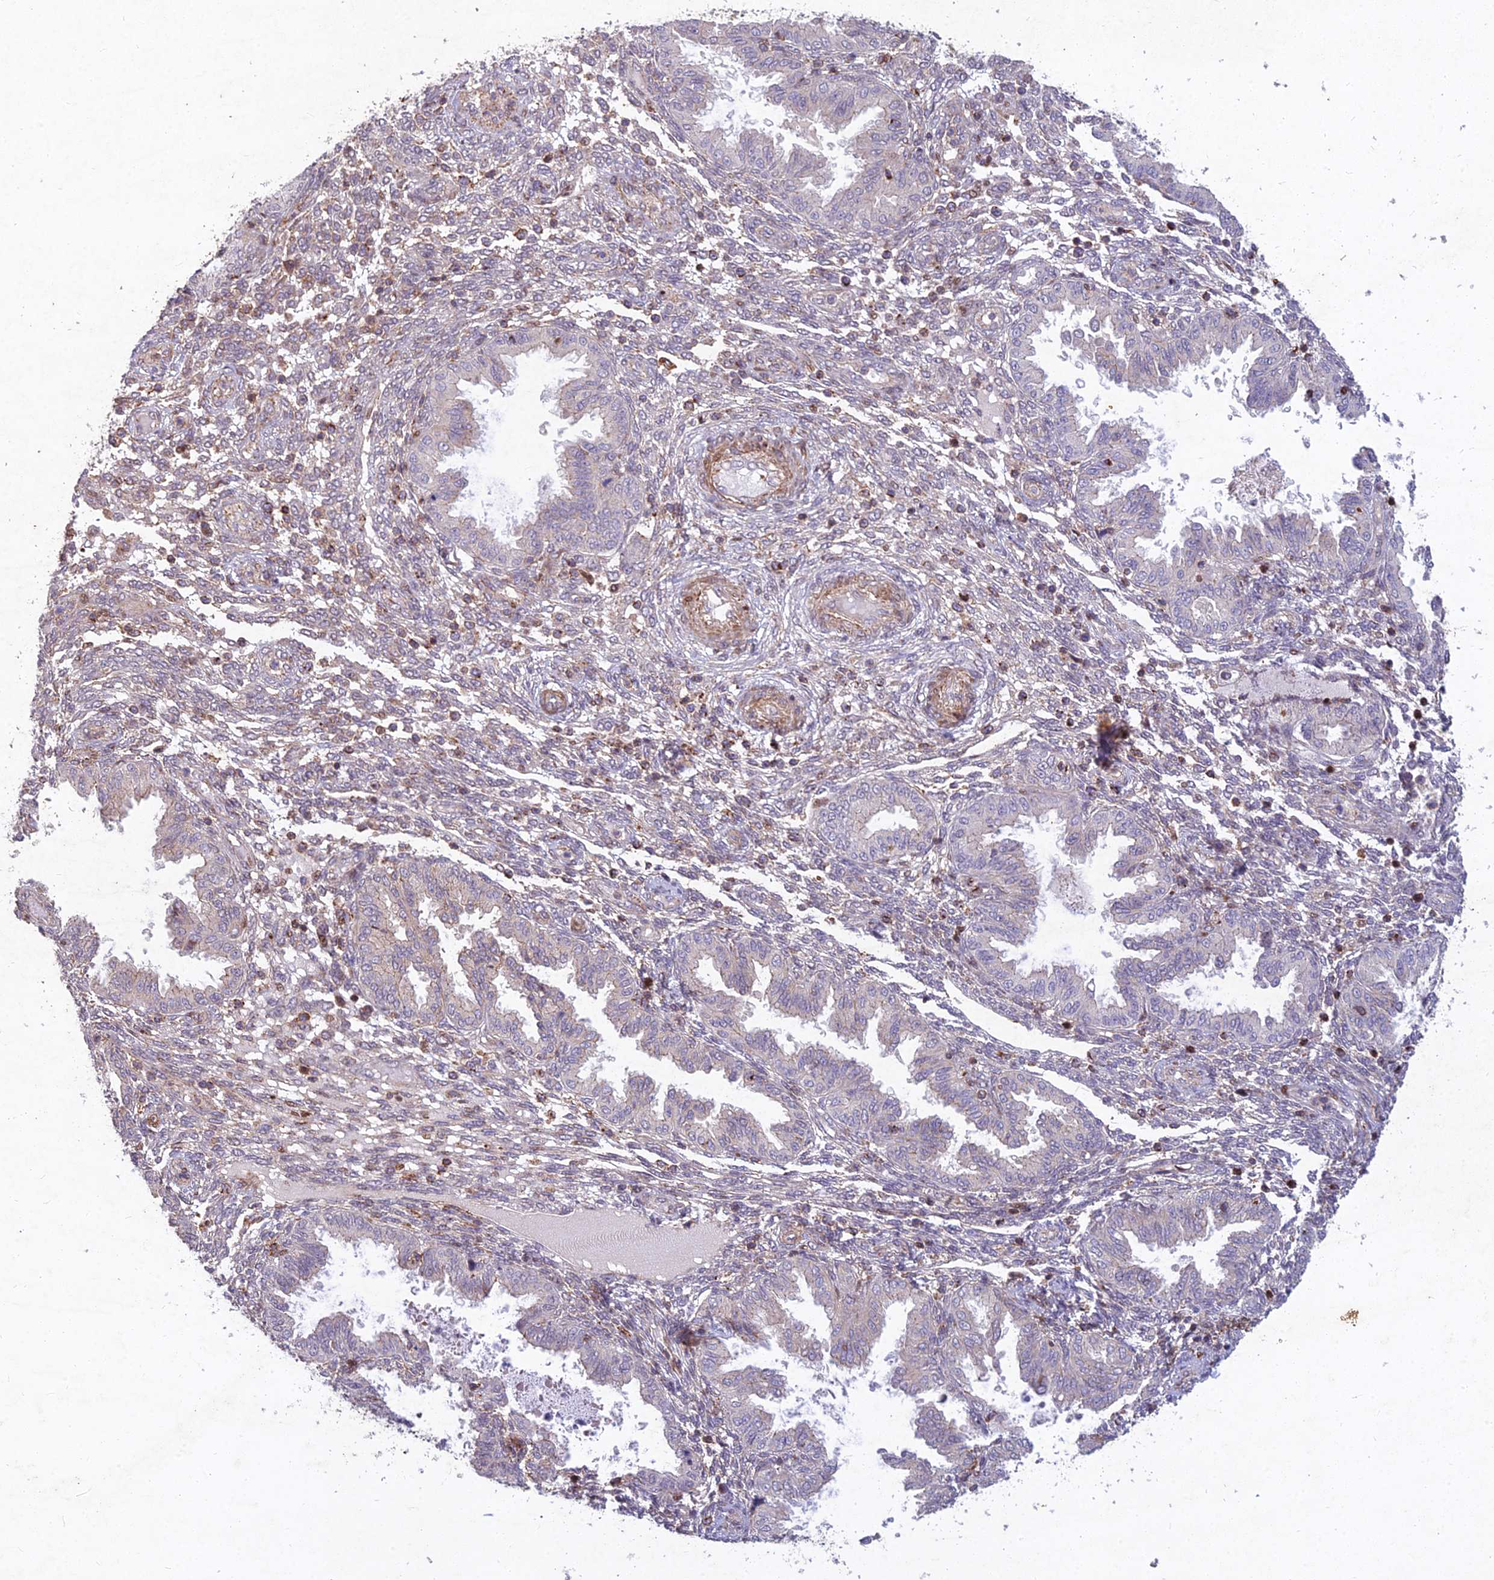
{"staining": {"intensity": "negative", "quantity": "none", "location": "none"}, "tissue": "endometrium", "cell_type": "Cells in endometrial stroma", "image_type": "normal", "snomed": [{"axis": "morphology", "description": "Normal tissue, NOS"}, {"axis": "topography", "description": "Endometrium"}], "caption": "Cells in endometrial stroma show no significant protein expression in unremarkable endometrium. The staining was performed using DAB (3,3'-diaminobenzidine) to visualize the protein expression in brown, while the nuclei were stained in blue with hematoxylin (Magnification: 20x).", "gene": "RELCH", "patient": {"sex": "female", "age": 33}}